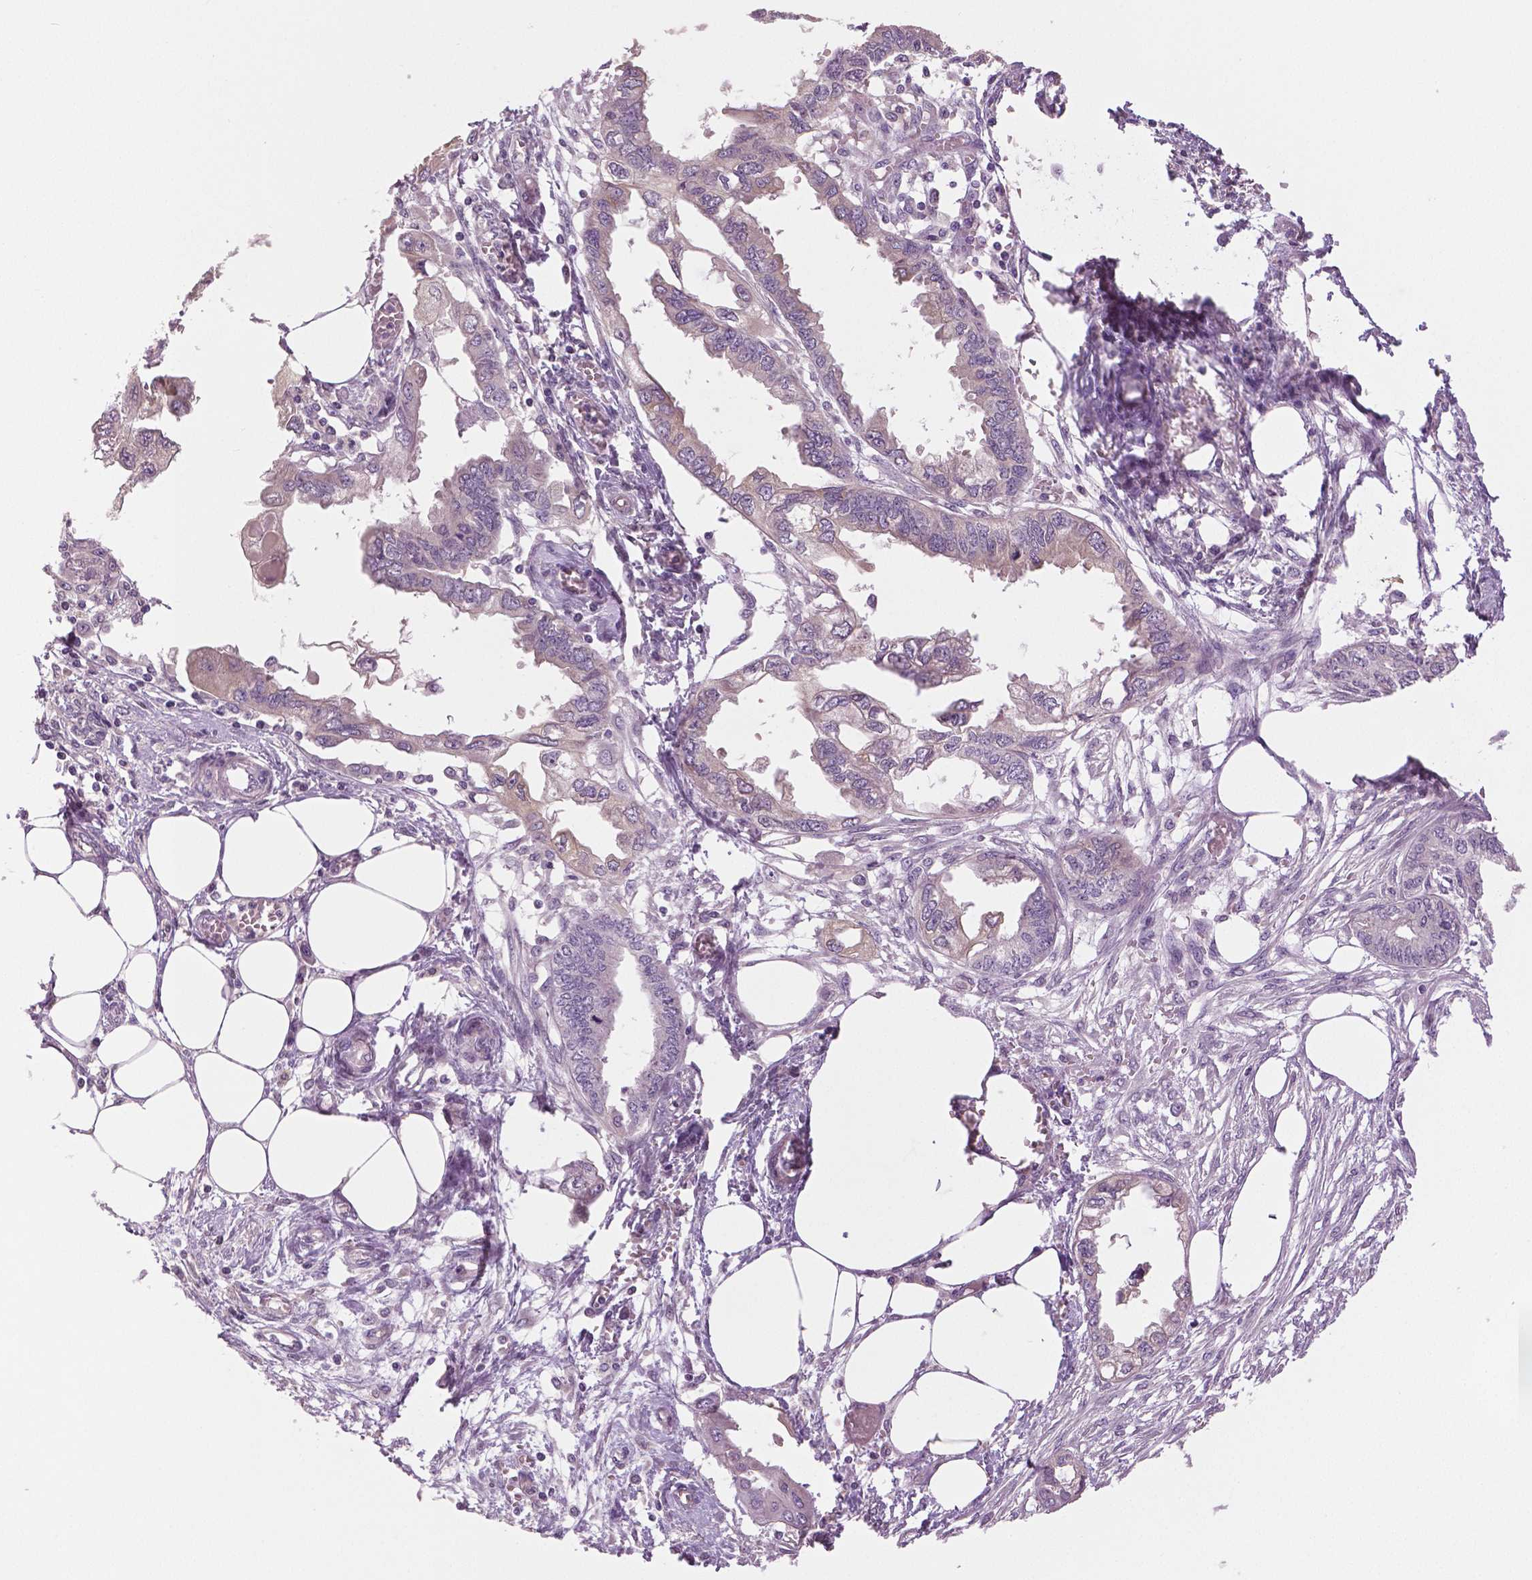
{"staining": {"intensity": "weak", "quantity": "<25%", "location": "cytoplasmic/membranous"}, "tissue": "endometrial cancer", "cell_type": "Tumor cells", "image_type": "cancer", "snomed": [{"axis": "morphology", "description": "Adenocarcinoma, NOS"}, {"axis": "morphology", "description": "Adenocarcinoma, metastatic, NOS"}, {"axis": "topography", "description": "Adipose tissue"}, {"axis": "topography", "description": "Endometrium"}], "caption": "Micrograph shows no significant protein positivity in tumor cells of endometrial cancer. (Immunohistochemistry (ihc), brightfield microscopy, high magnification).", "gene": "DNAH12", "patient": {"sex": "female", "age": 67}}